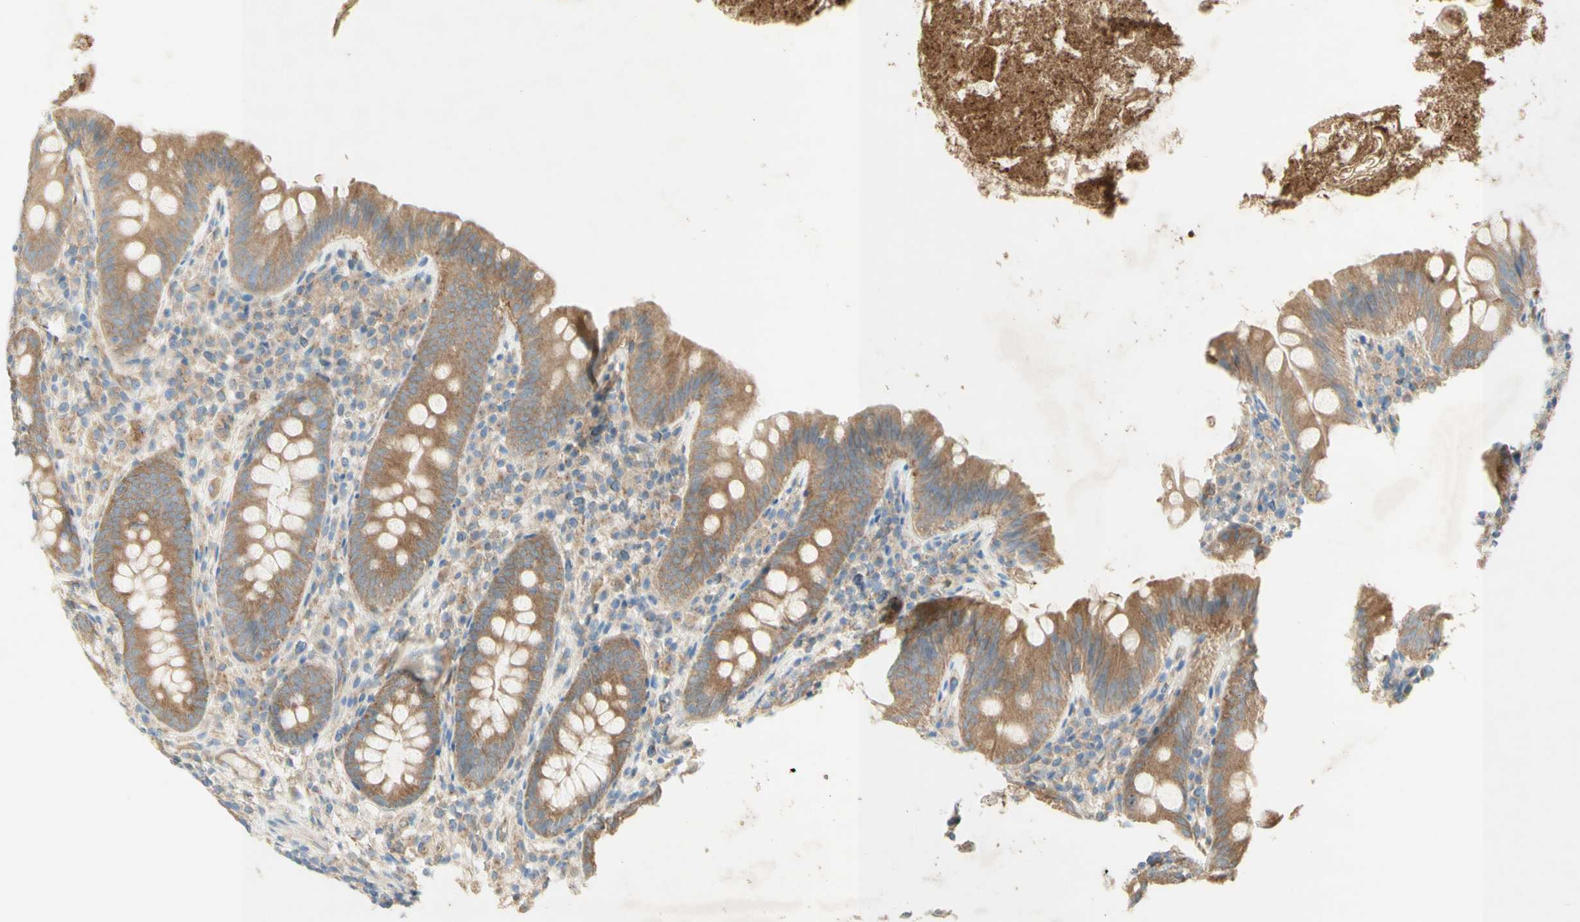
{"staining": {"intensity": "moderate", "quantity": ">75%", "location": "cytoplasmic/membranous"}, "tissue": "appendix", "cell_type": "Glandular cells", "image_type": "normal", "snomed": [{"axis": "morphology", "description": "Normal tissue, NOS"}, {"axis": "topography", "description": "Appendix"}], "caption": "Protein positivity by IHC demonstrates moderate cytoplasmic/membranous staining in approximately >75% of glandular cells in benign appendix.", "gene": "DYNC1H1", "patient": {"sex": "male", "age": 52}}